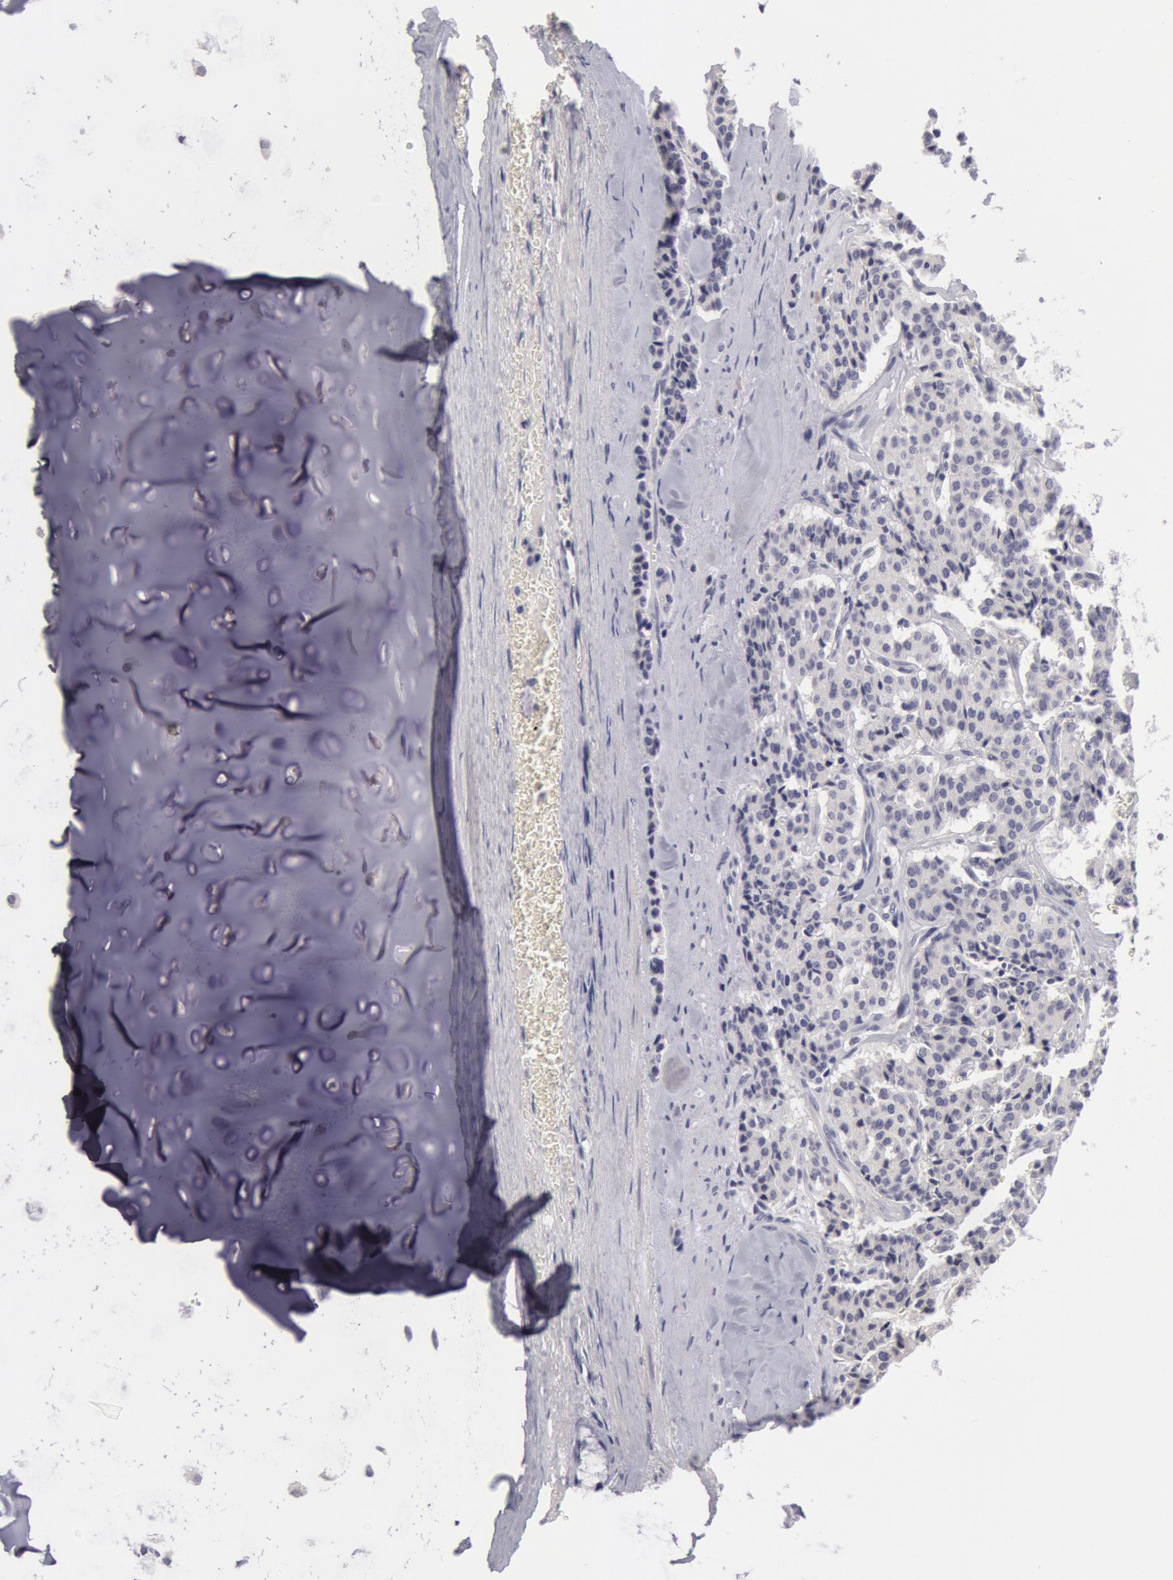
{"staining": {"intensity": "negative", "quantity": "none", "location": "none"}, "tissue": "carcinoid", "cell_type": "Tumor cells", "image_type": "cancer", "snomed": [{"axis": "morphology", "description": "Carcinoid, malignant, NOS"}, {"axis": "topography", "description": "Bronchus"}], "caption": "Human carcinoid stained for a protein using immunohistochemistry (IHC) demonstrates no positivity in tumor cells.", "gene": "NLGN4X", "patient": {"sex": "male", "age": 55}}